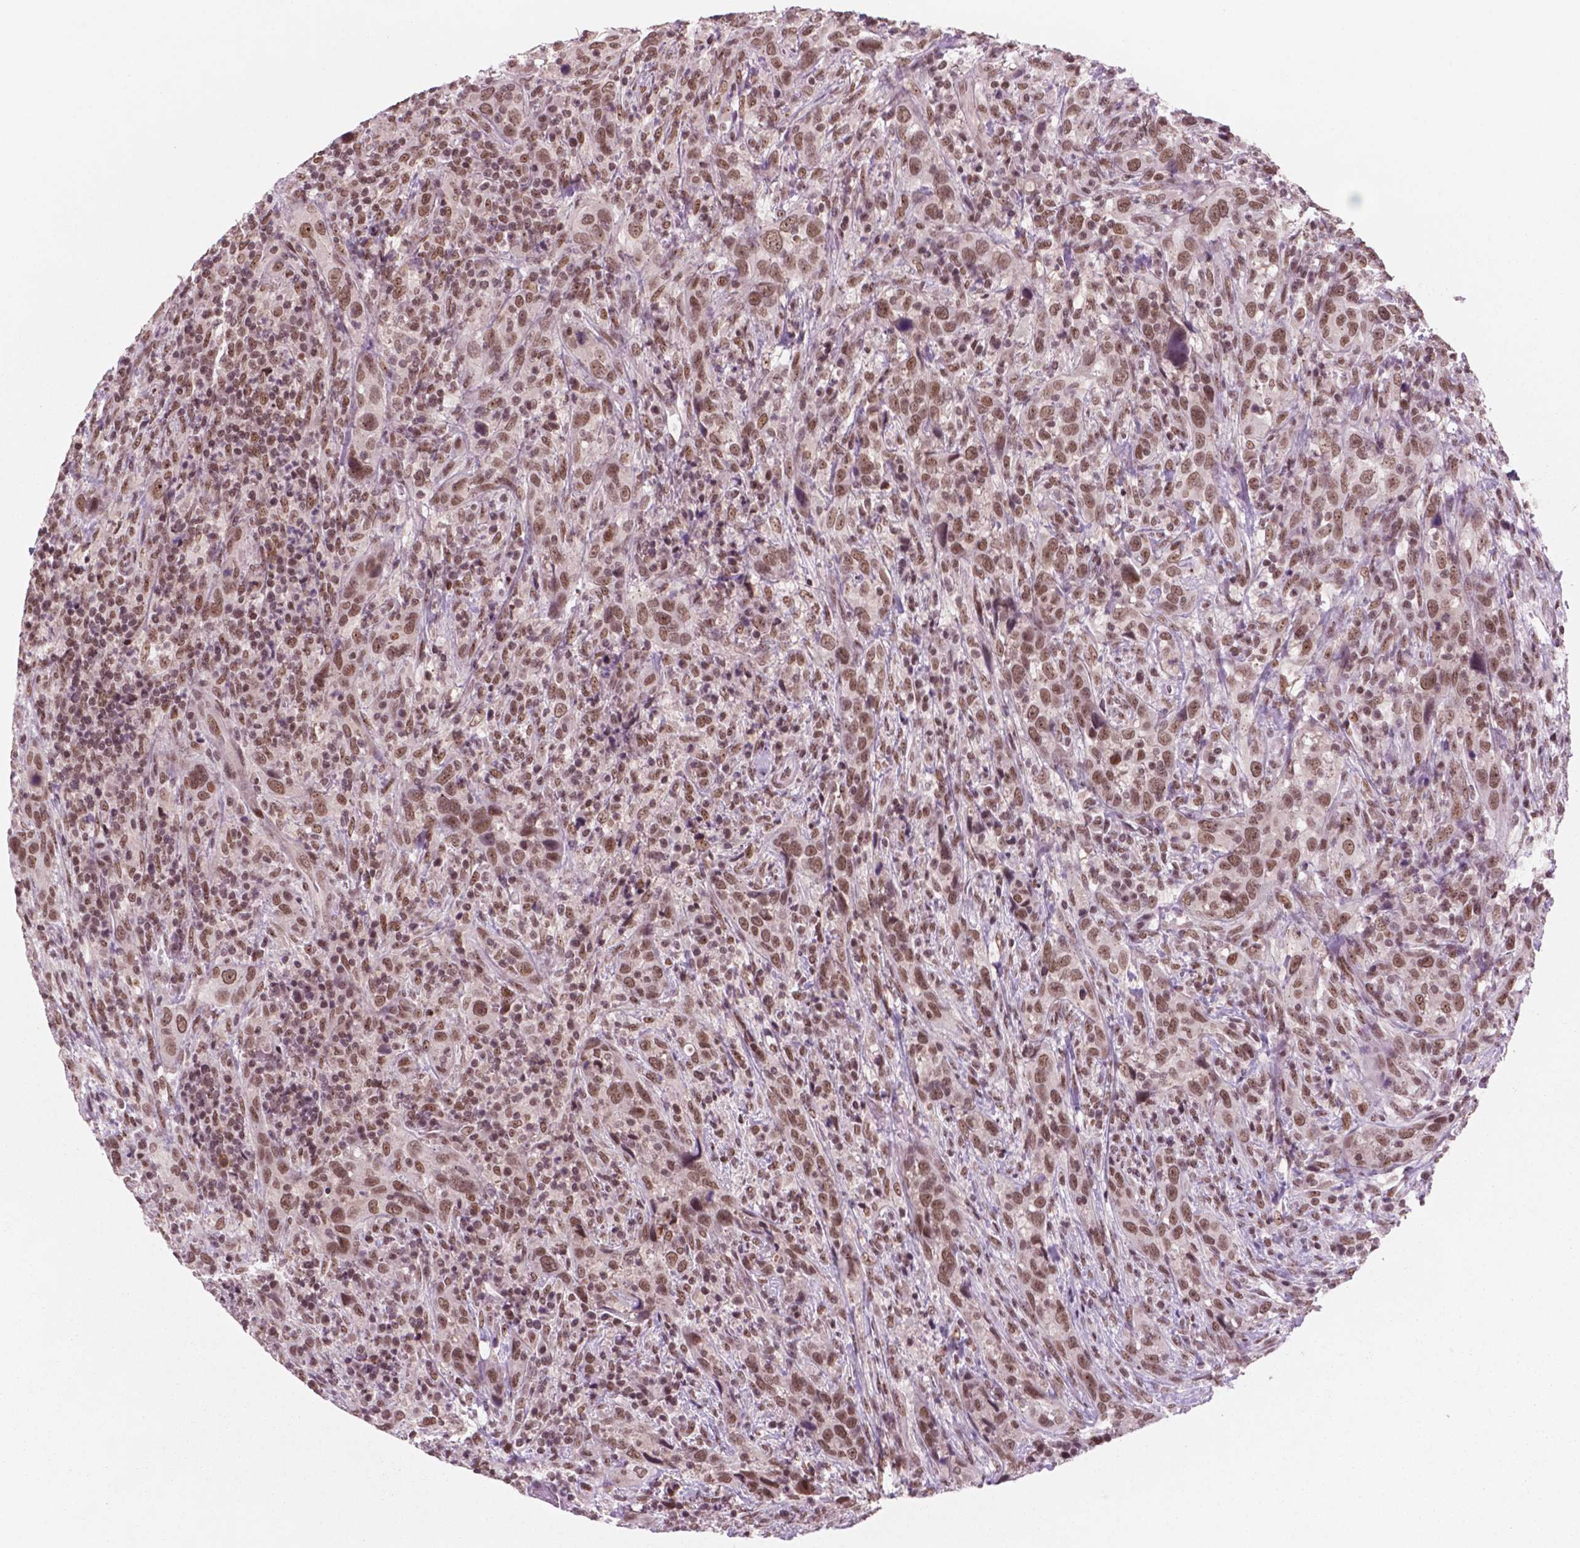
{"staining": {"intensity": "moderate", "quantity": ">75%", "location": "nuclear"}, "tissue": "urothelial cancer", "cell_type": "Tumor cells", "image_type": "cancer", "snomed": [{"axis": "morphology", "description": "Urothelial carcinoma, NOS"}, {"axis": "morphology", "description": "Urothelial carcinoma, High grade"}, {"axis": "topography", "description": "Urinary bladder"}], "caption": "About >75% of tumor cells in urothelial cancer display moderate nuclear protein positivity as visualized by brown immunohistochemical staining.", "gene": "POLR2E", "patient": {"sex": "female", "age": 64}}